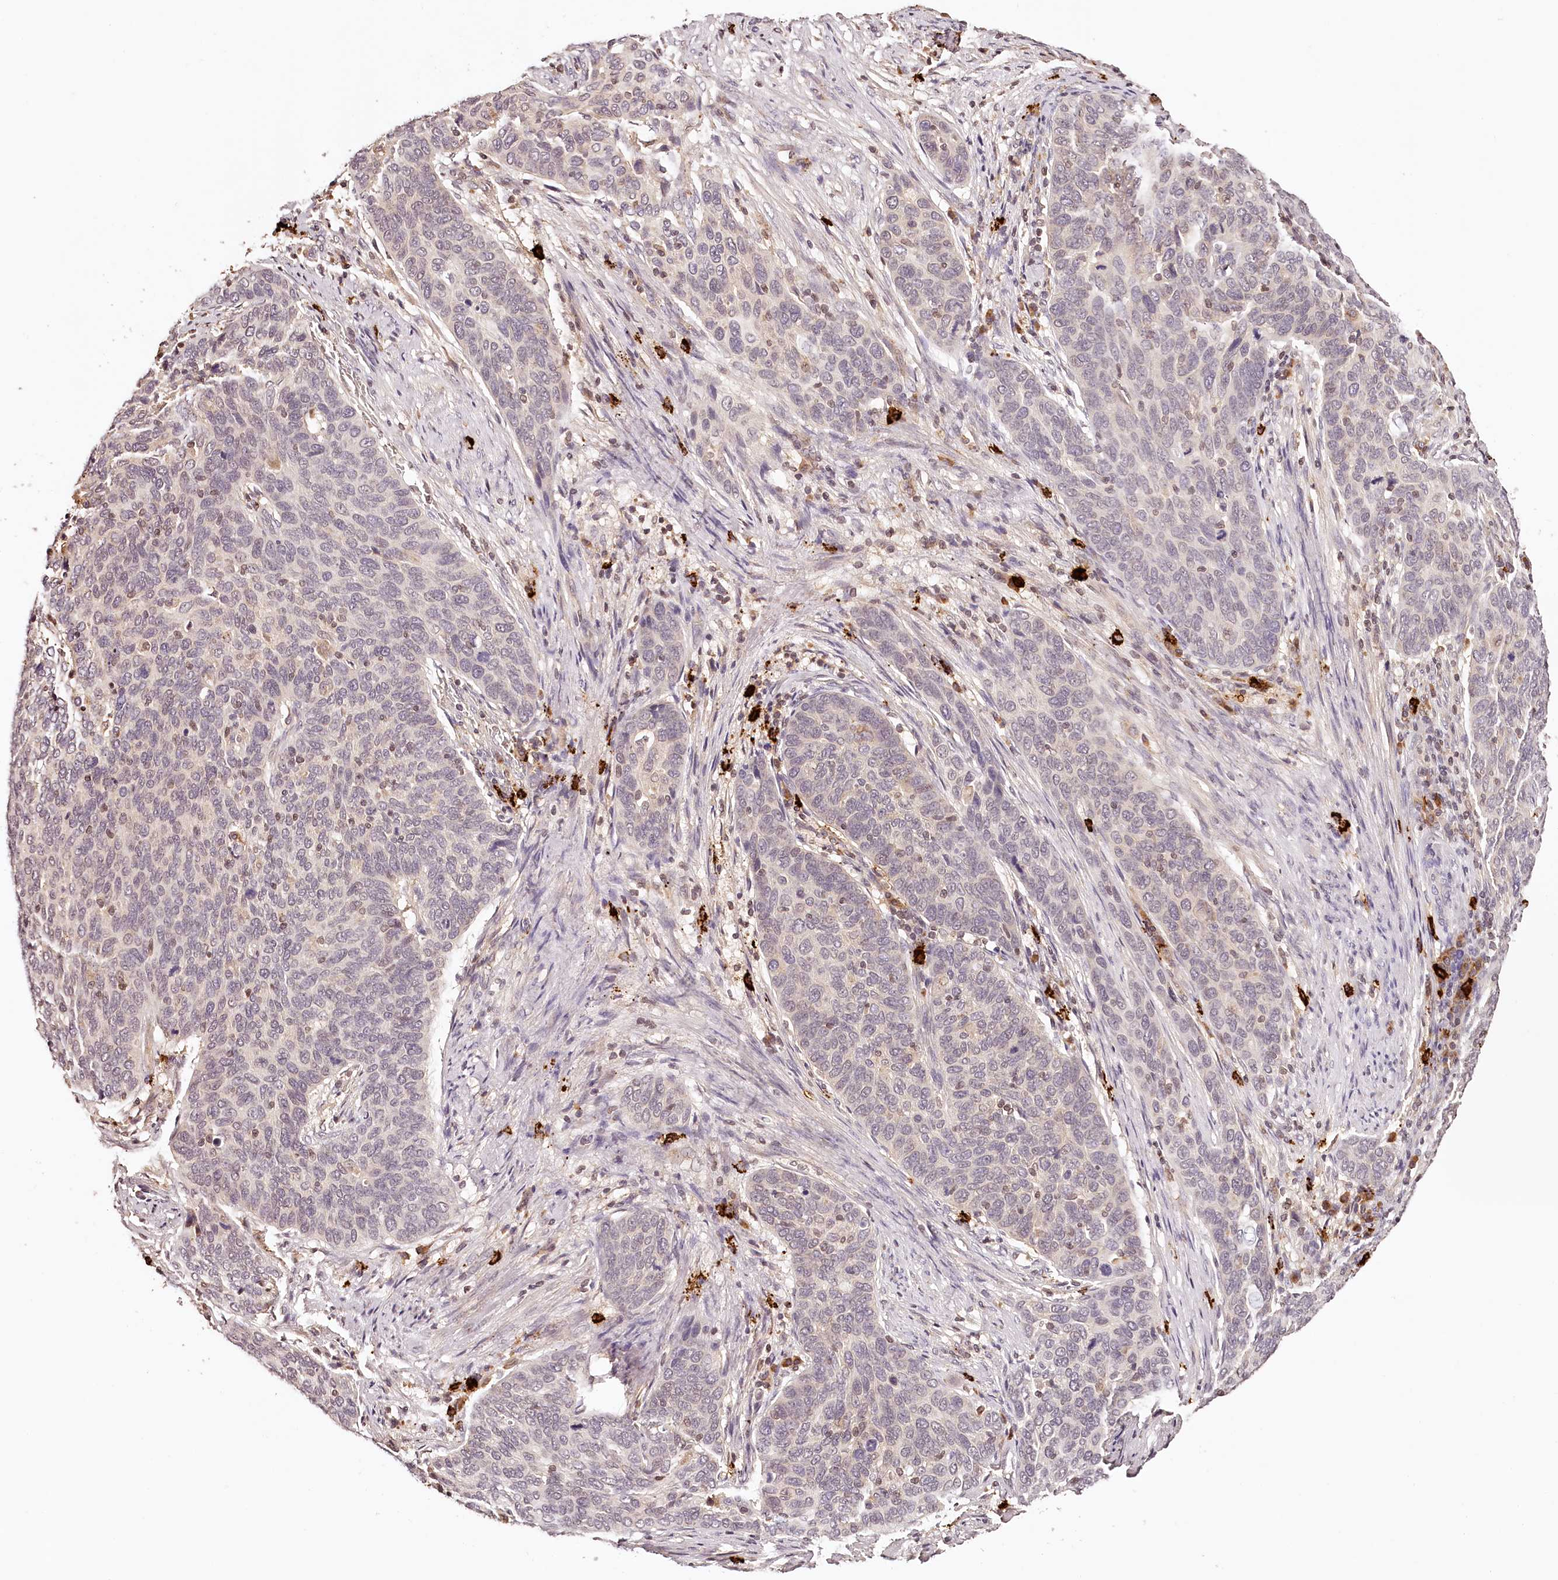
{"staining": {"intensity": "negative", "quantity": "none", "location": "none"}, "tissue": "cervical cancer", "cell_type": "Tumor cells", "image_type": "cancer", "snomed": [{"axis": "morphology", "description": "Squamous cell carcinoma, NOS"}, {"axis": "topography", "description": "Cervix"}], "caption": "Squamous cell carcinoma (cervical) stained for a protein using immunohistochemistry (IHC) demonstrates no expression tumor cells.", "gene": "SYNGR1", "patient": {"sex": "female", "age": 60}}